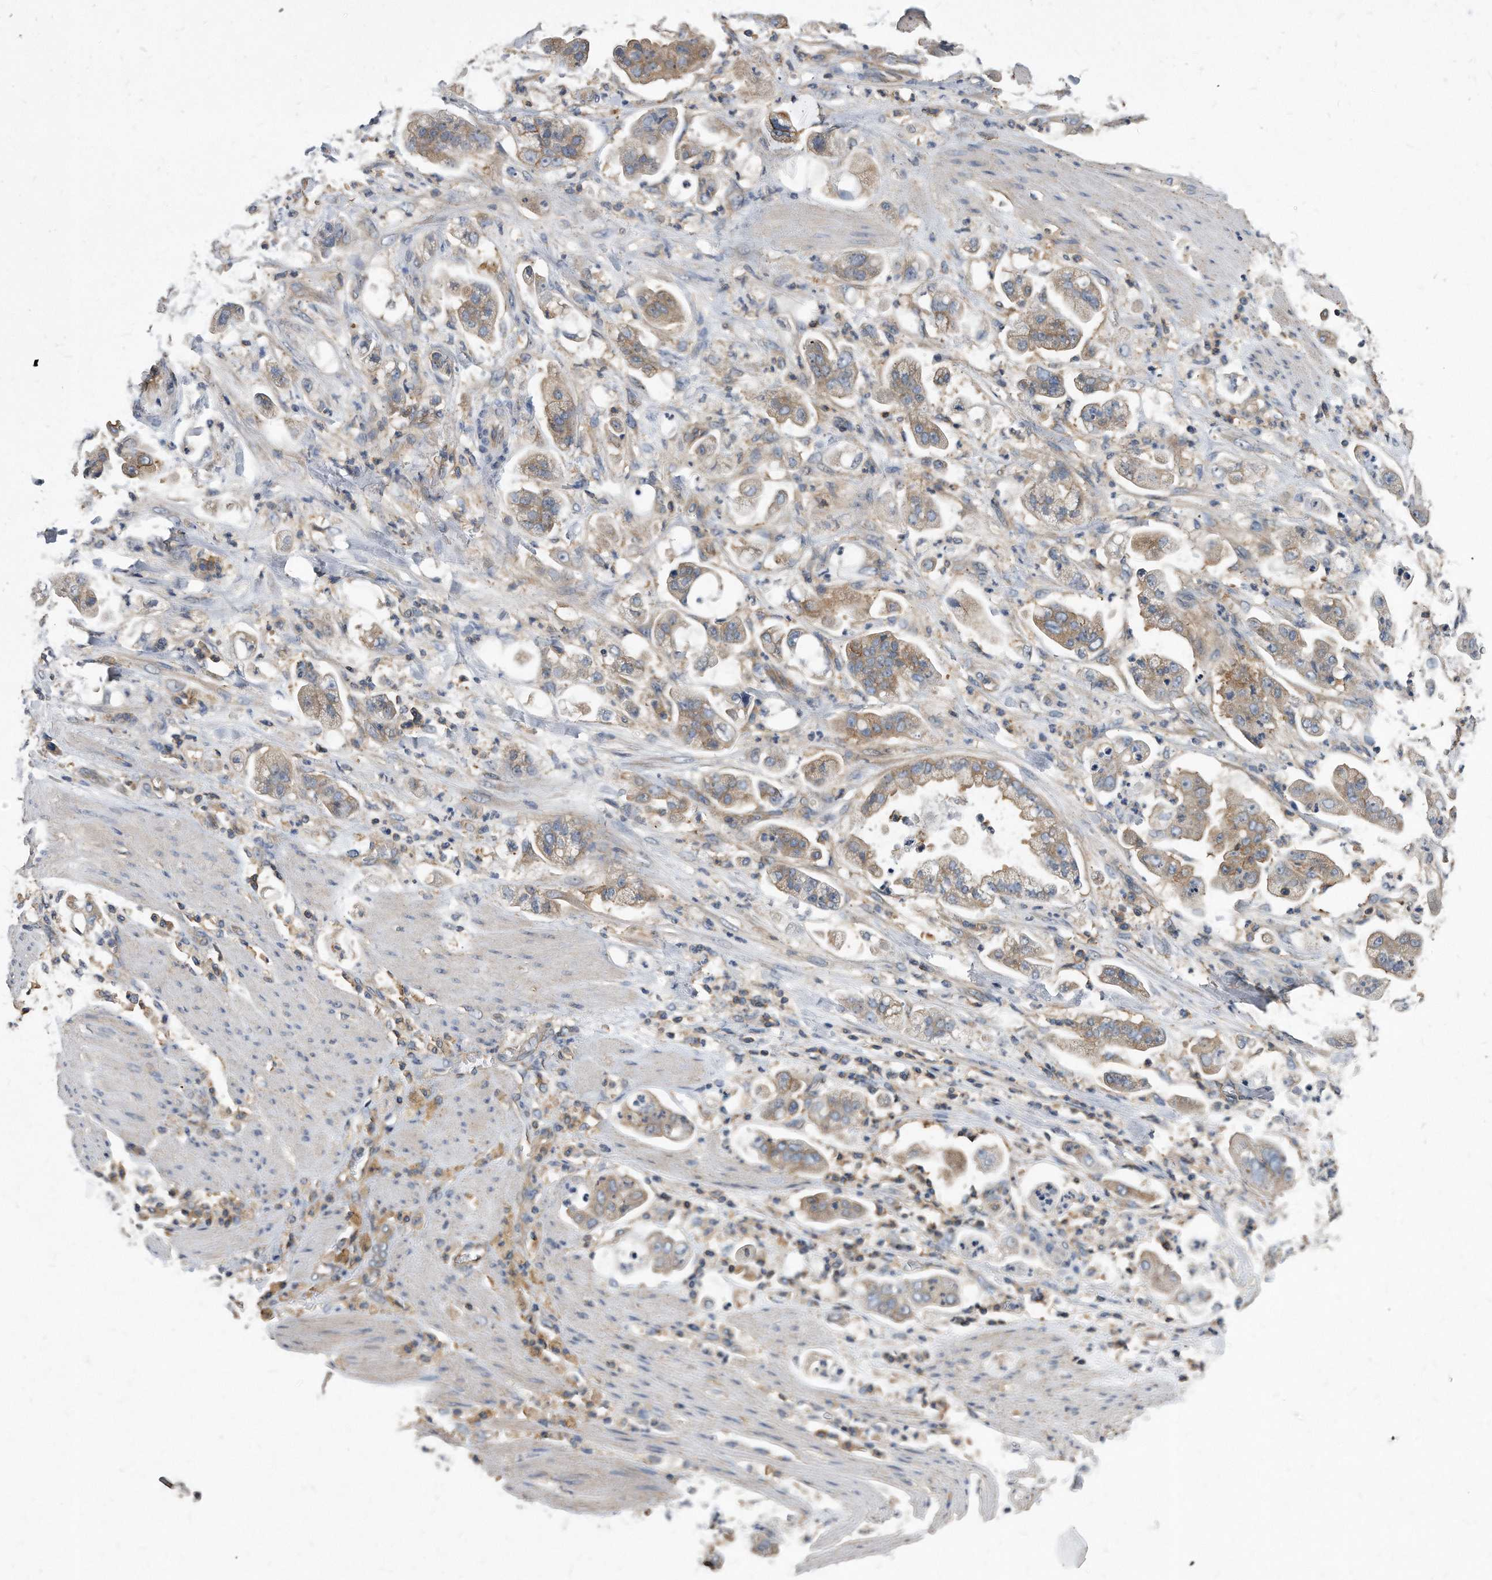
{"staining": {"intensity": "weak", "quantity": ">75%", "location": "cytoplasmic/membranous"}, "tissue": "stomach cancer", "cell_type": "Tumor cells", "image_type": "cancer", "snomed": [{"axis": "morphology", "description": "Adenocarcinoma, NOS"}, {"axis": "topography", "description": "Stomach"}], "caption": "Brown immunohistochemical staining in stomach cancer shows weak cytoplasmic/membranous positivity in approximately >75% of tumor cells. The protein is stained brown, and the nuclei are stained in blue (DAB IHC with brightfield microscopy, high magnification).", "gene": "ATG5", "patient": {"sex": "male", "age": 62}}